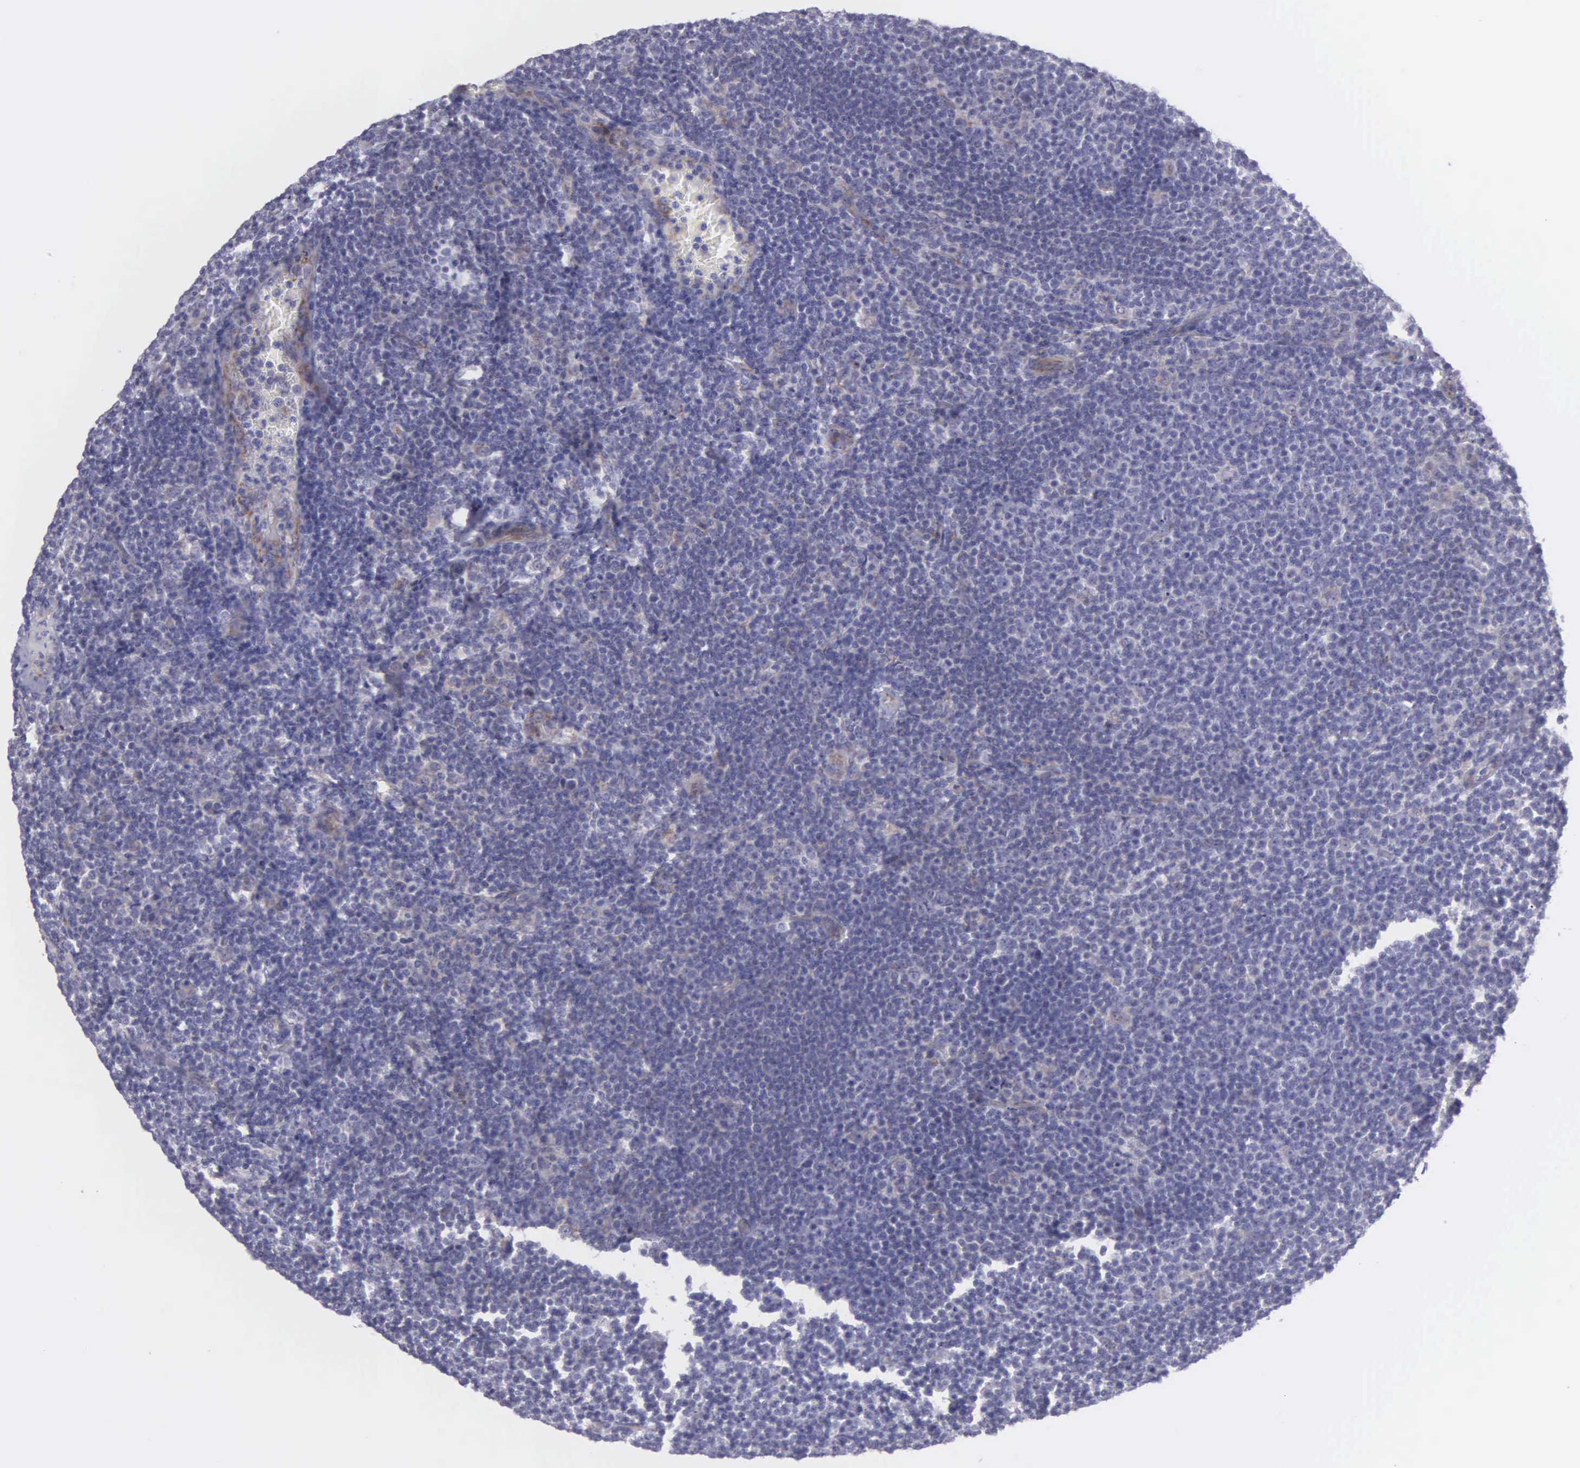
{"staining": {"intensity": "negative", "quantity": "none", "location": "none"}, "tissue": "lymphoma", "cell_type": "Tumor cells", "image_type": "cancer", "snomed": [{"axis": "morphology", "description": "Malignant lymphoma, non-Hodgkin's type, Low grade"}, {"axis": "topography", "description": "Lymph node"}], "caption": "This is an IHC photomicrograph of lymphoma. There is no expression in tumor cells.", "gene": "SYNJ2BP", "patient": {"sex": "male", "age": 74}}